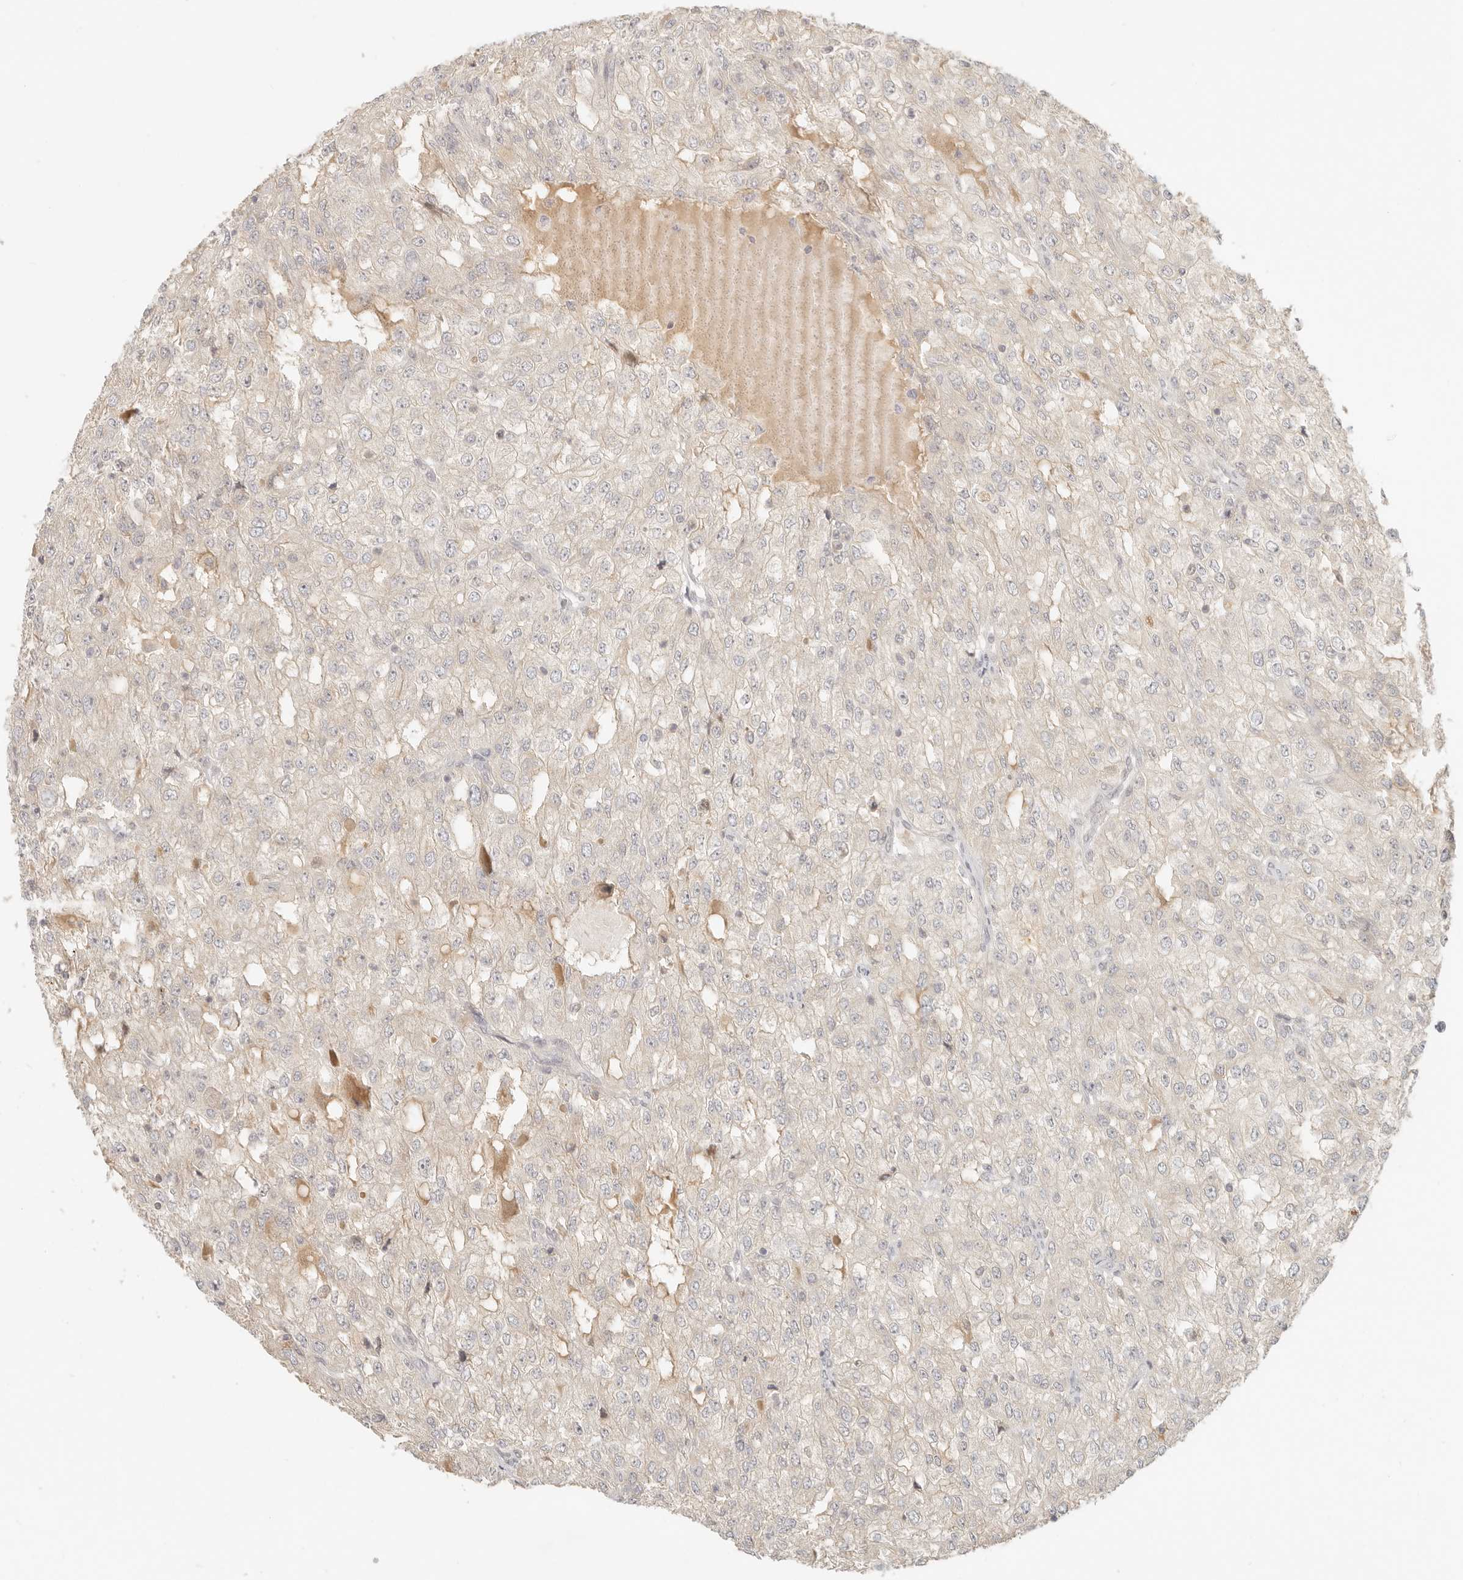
{"staining": {"intensity": "negative", "quantity": "none", "location": "none"}, "tissue": "renal cancer", "cell_type": "Tumor cells", "image_type": "cancer", "snomed": [{"axis": "morphology", "description": "Adenocarcinoma, NOS"}, {"axis": "topography", "description": "Kidney"}], "caption": "A micrograph of renal cancer stained for a protein displays no brown staining in tumor cells.", "gene": "INTS11", "patient": {"sex": "female", "age": 54}}